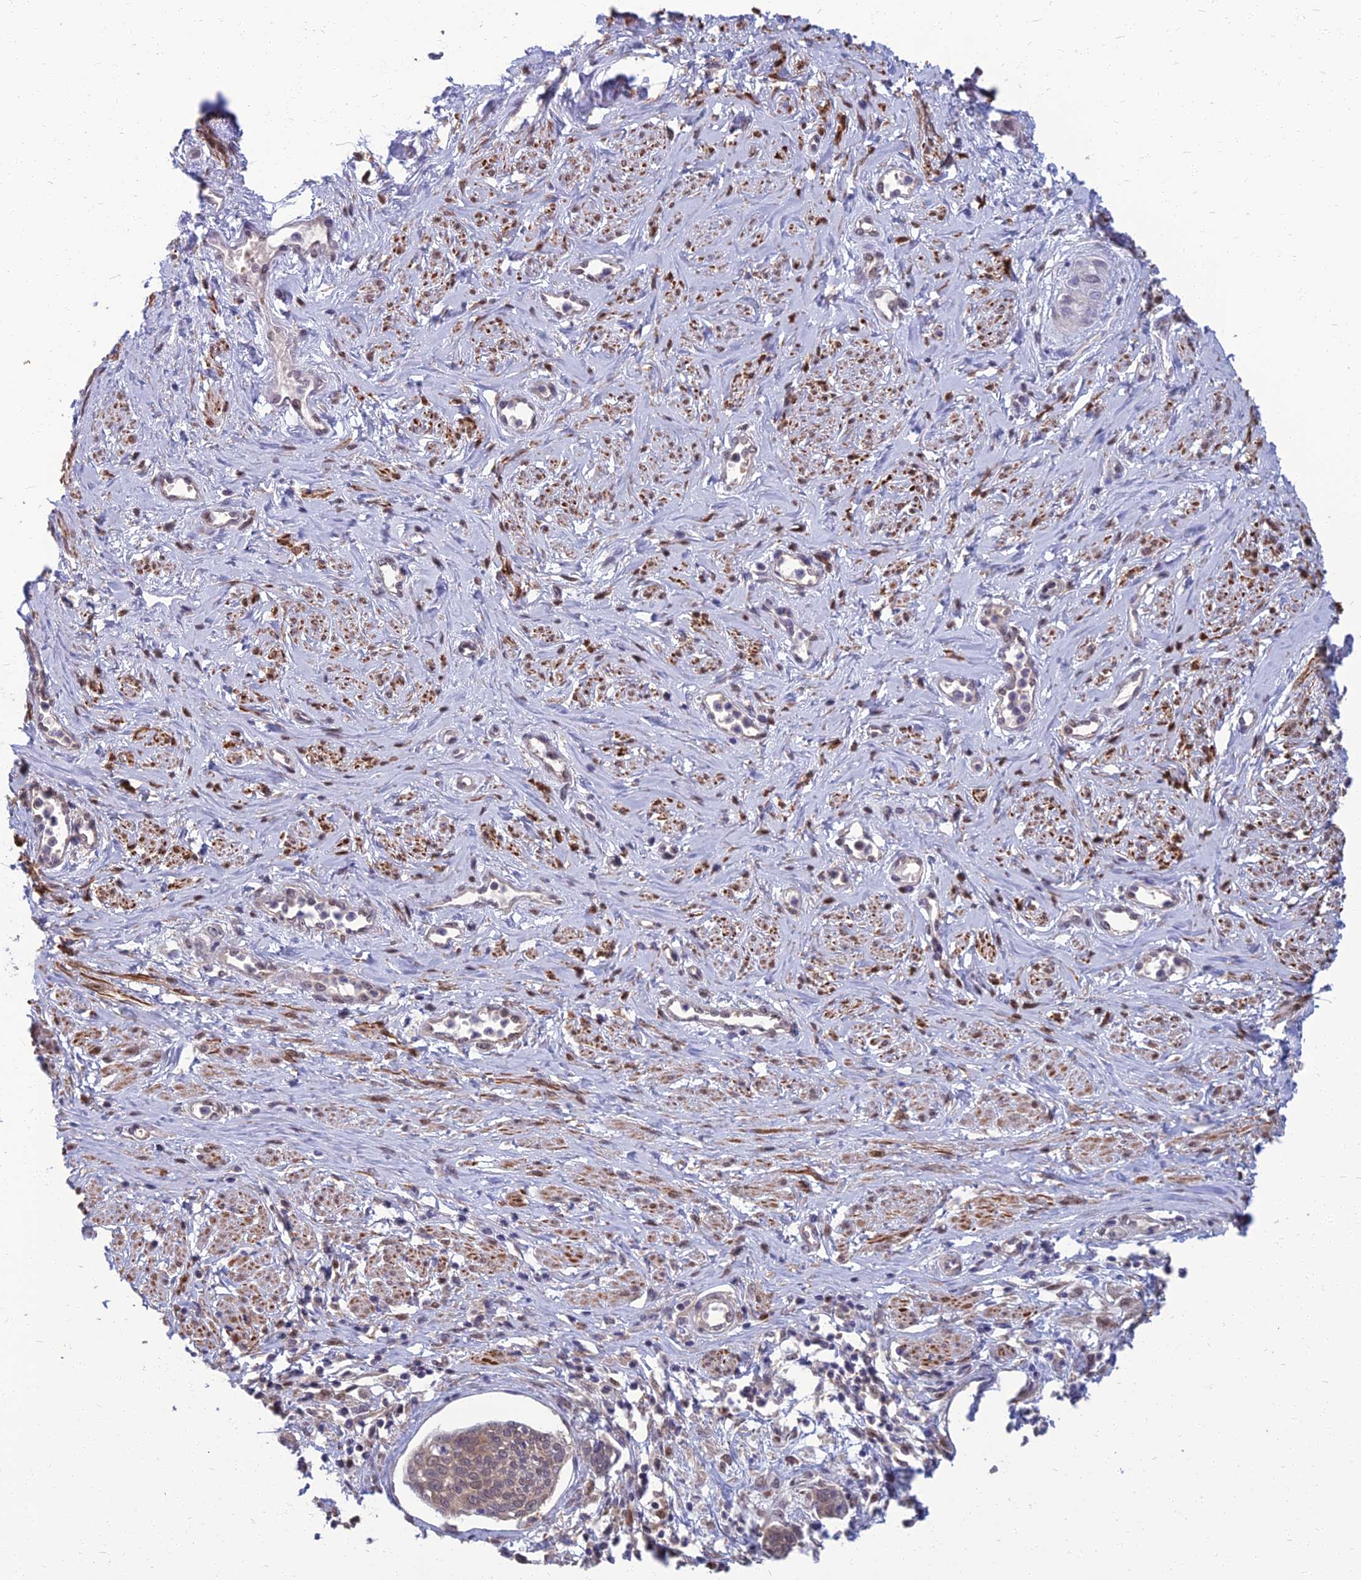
{"staining": {"intensity": "weak", "quantity": "25%-75%", "location": "nuclear"}, "tissue": "cervical cancer", "cell_type": "Tumor cells", "image_type": "cancer", "snomed": [{"axis": "morphology", "description": "Squamous cell carcinoma, NOS"}, {"axis": "topography", "description": "Cervix"}], "caption": "A high-resolution micrograph shows immunohistochemistry staining of cervical squamous cell carcinoma, which displays weak nuclear expression in about 25%-75% of tumor cells.", "gene": "NR4A3", "patient": {"sex": "female", "age": 34}}